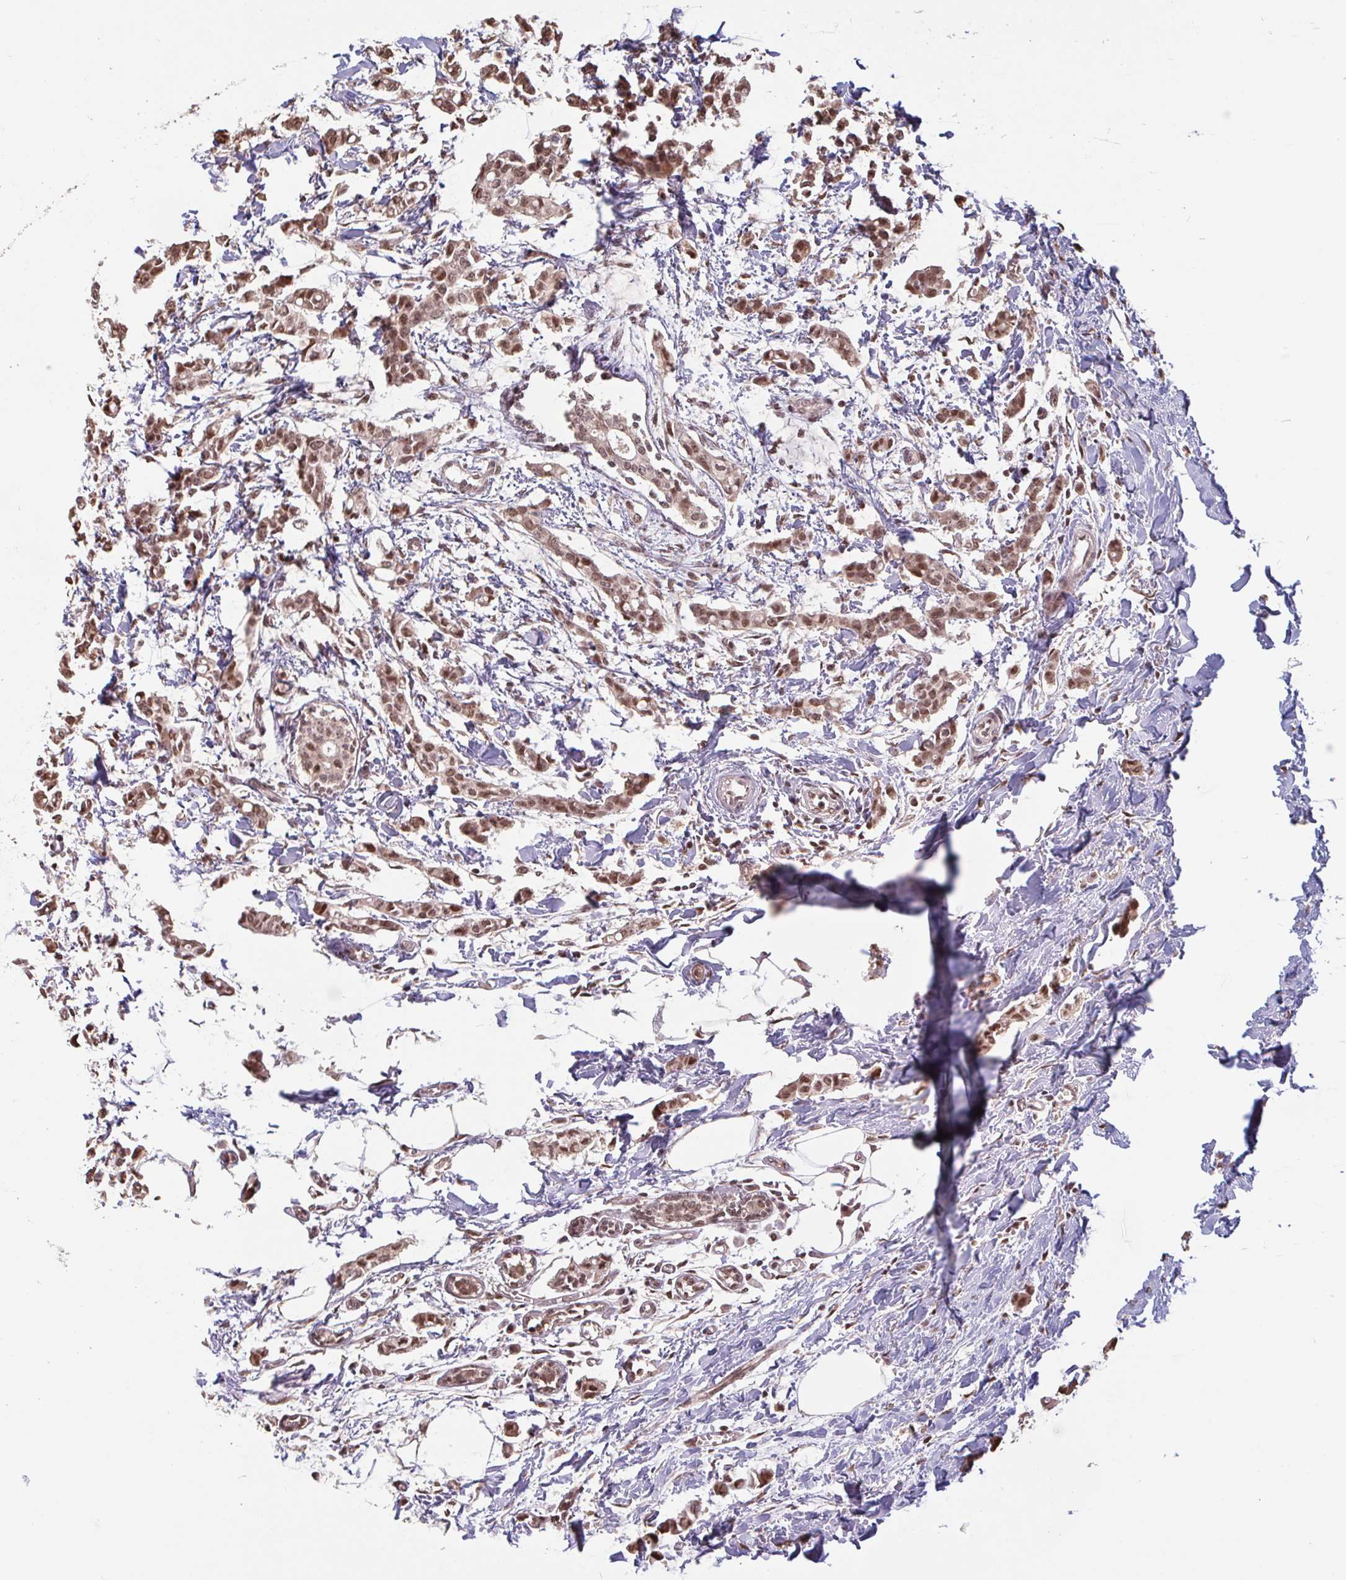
{"staining": {"intensity": "moderate", "quantity": ">75%", "location": "nuclear"}, "tissue": "breast cancer", "cell_type": "Tumor cells", "image_type": "cancer", "snomed": [{"axis": "morphology", "description": "Duct carcinoma"}, {"axis": "topography", "description": "Breast"}], "caption": "Immunohistochemical staining of breast cancer (infiltrating ductal carcinoma) exhibits moderate nuclear protein expression in approximately >75% of tumor cells.", "gene": "DR1", "patient": {"sex": "female", "age": 41}}